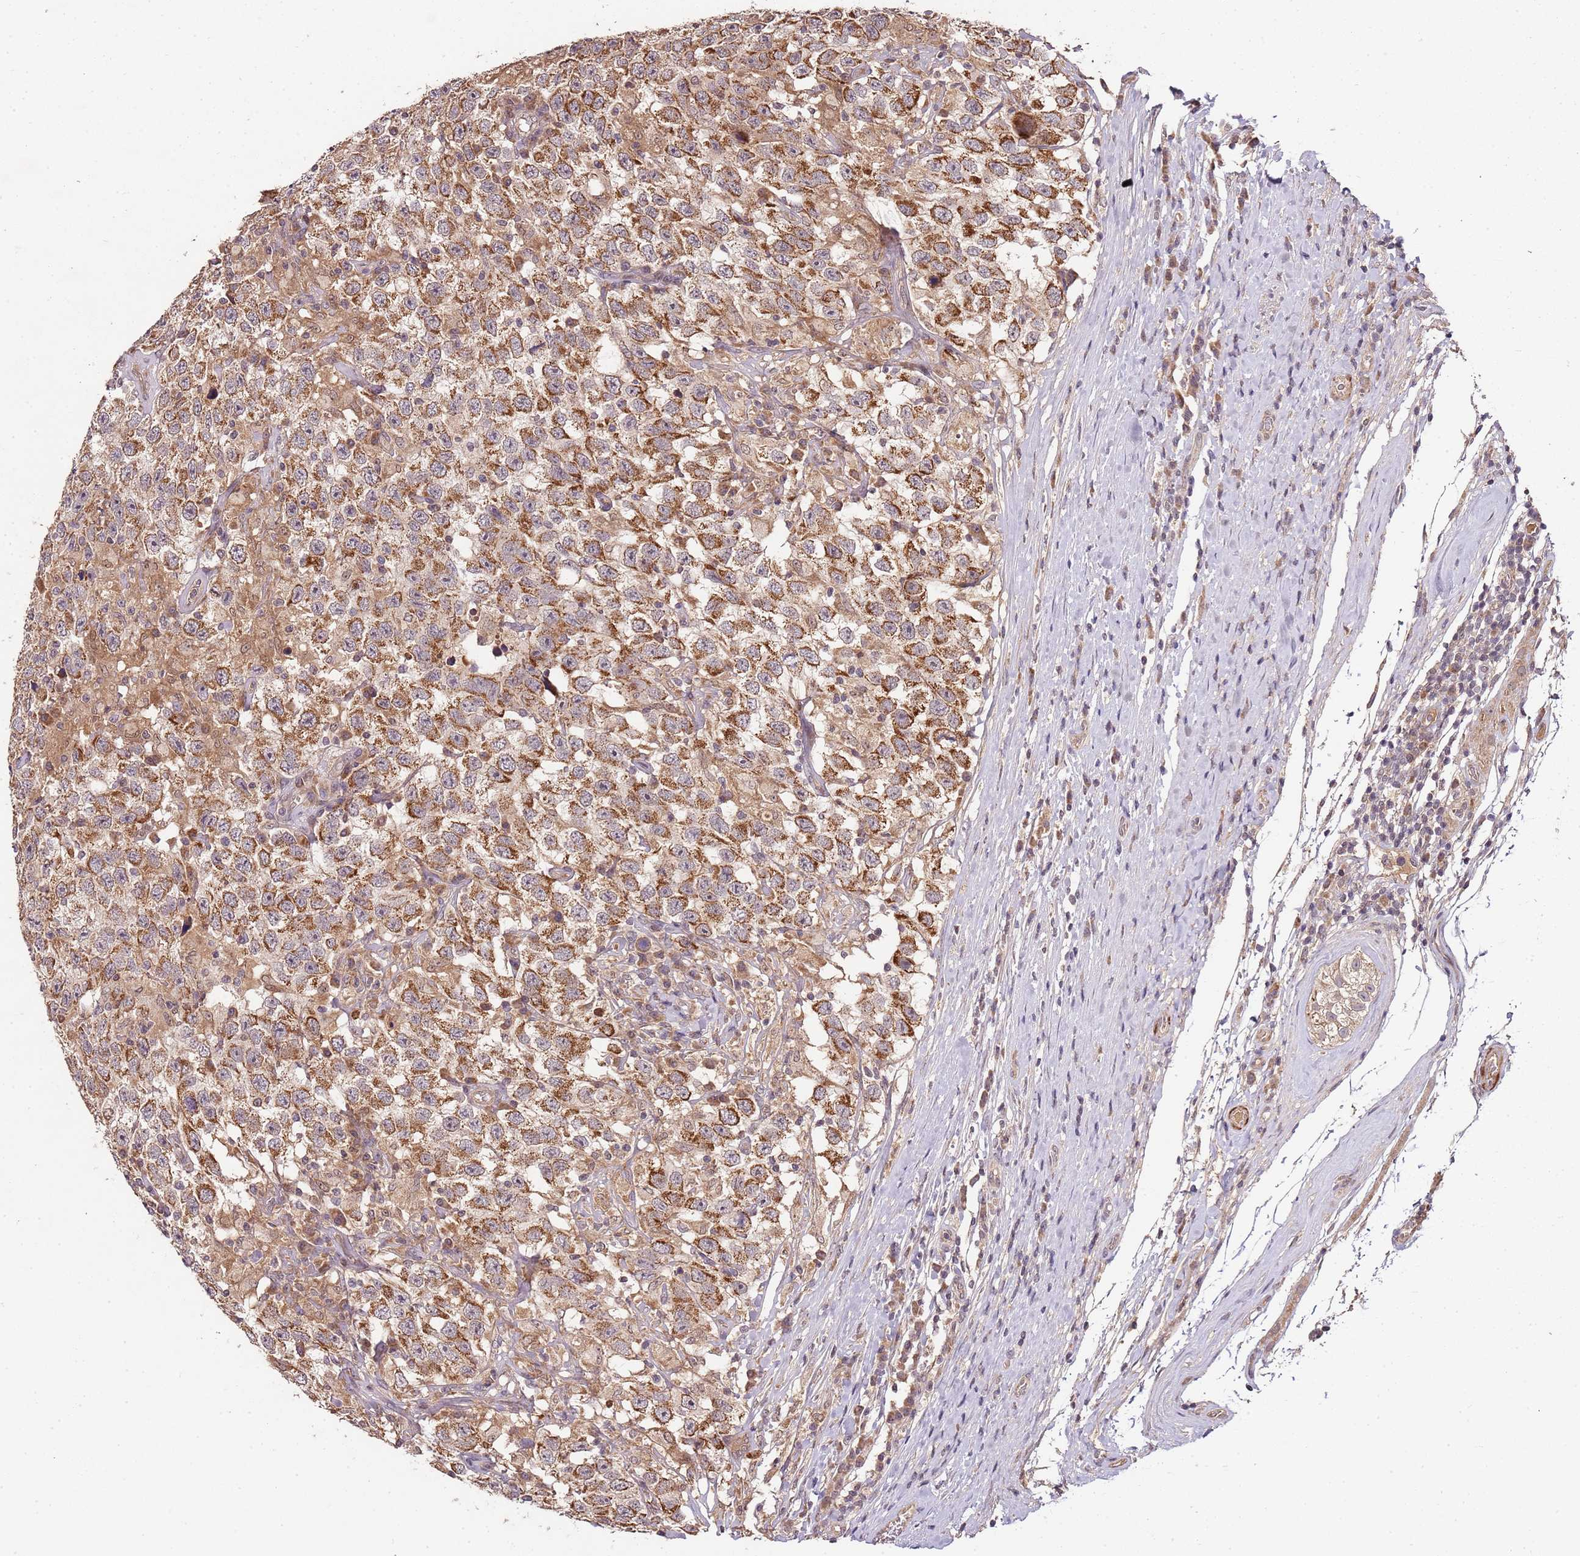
{"staining": {"intensity": "strong", "quantity": ">75%", "location": "cytoplasmic/membranous"}, "tissue": "testis cancer", "cell_type": "Tumor cells", "image_type": "cancer", "snomed": [{"axis": "morphology", "description": "Seminoma, NOS"}, {"axis": "topography", "description": "Testis"}], "caption": "An IHC image of neoplastic tissue is shown. Protein staining in brown shows strong cytoplasmic/membranous positivity in testis cancer within tumor cells.", "gene": "LIN37", "patient": {"sex": "male", "age": 41}}